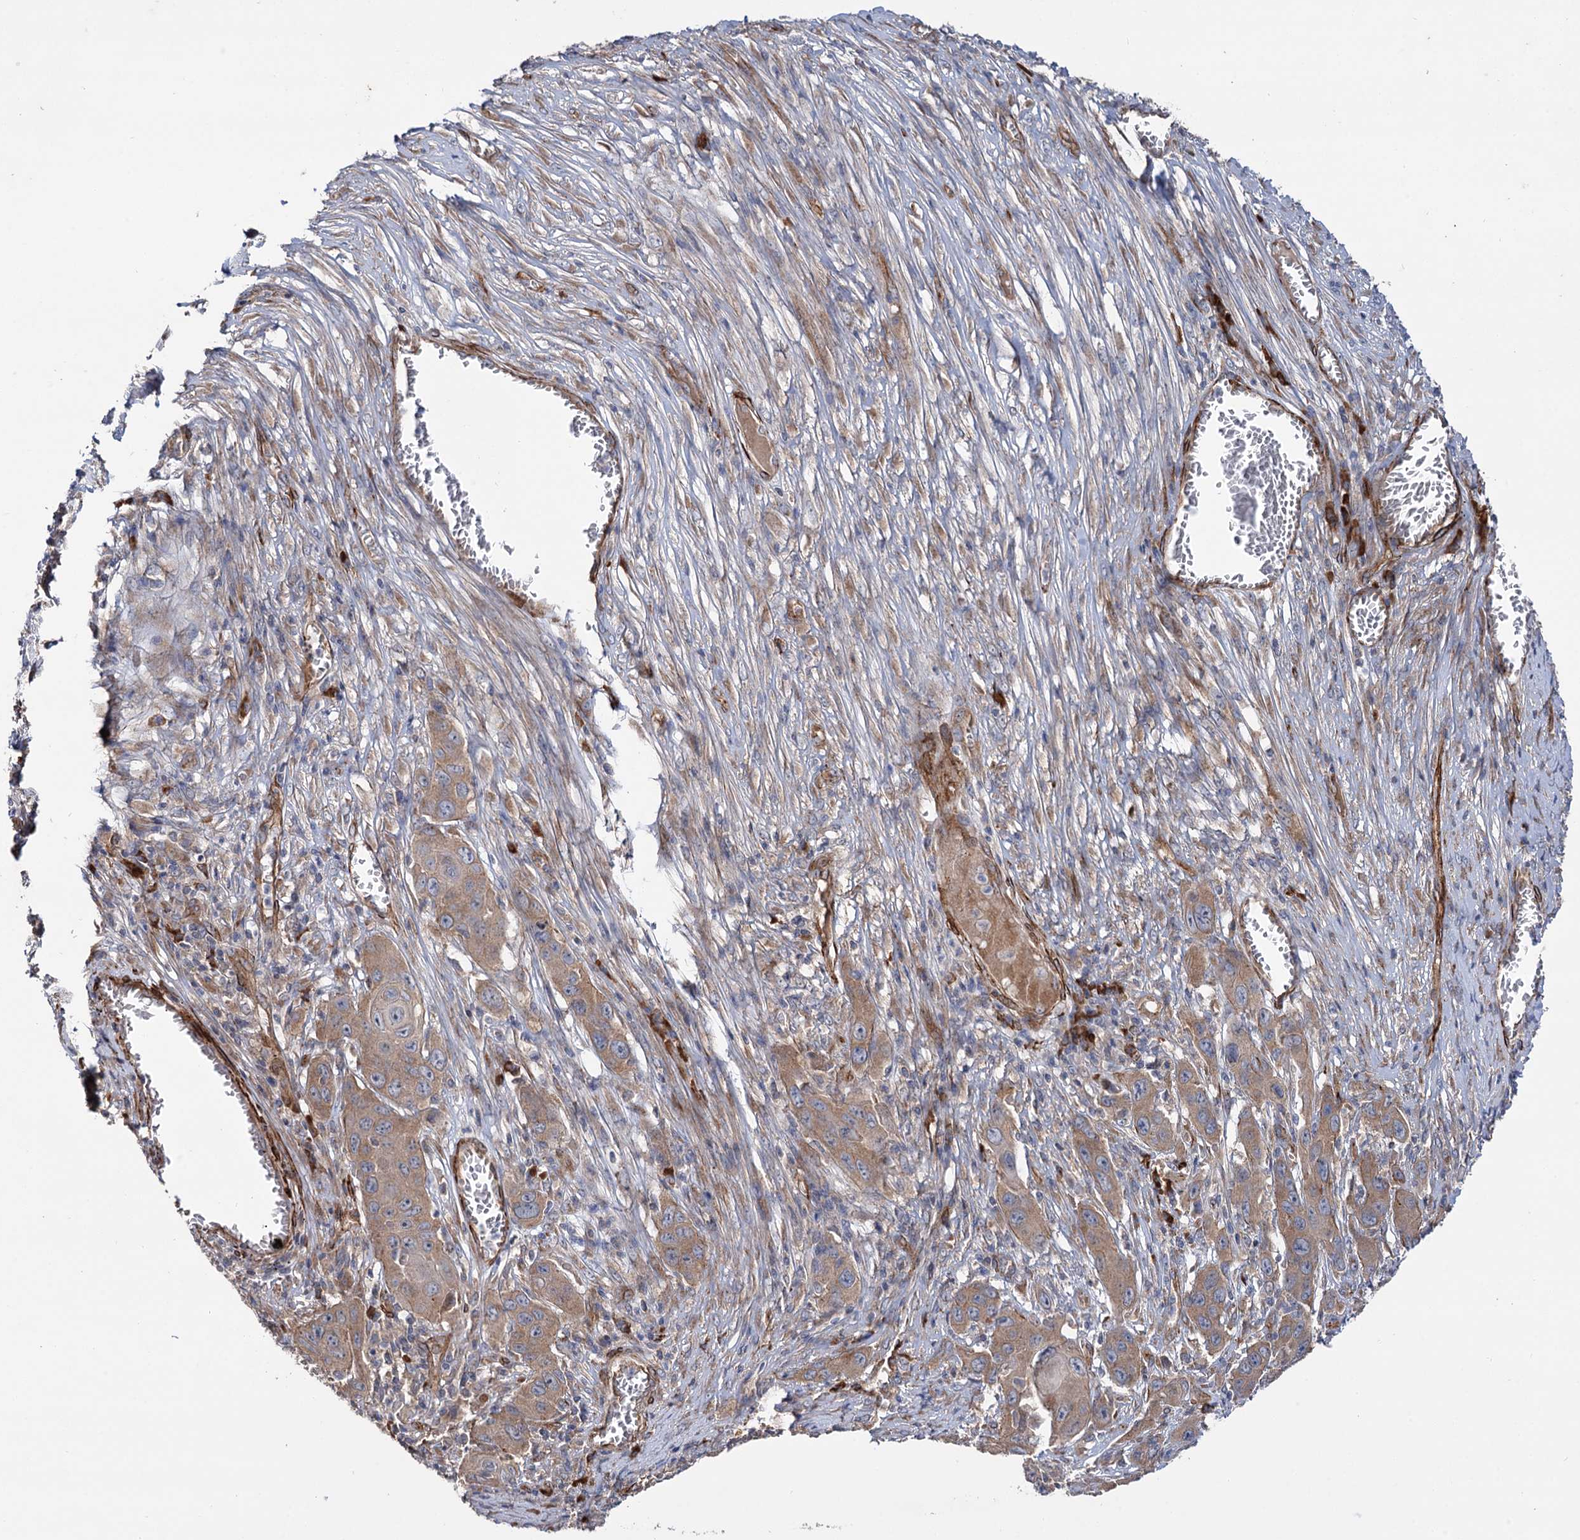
{"staining": {"intensity": "moderate", "quantity": ">75%", "location": "cytoplasmic/membranous"}, "tissue": "skin cancer", "cell_type": "Tumor cells", "image_type": "cancer", "snomed": [{"axis": "morphology", "description": "Squamous cell carcinoma, NOS"}, {"axis": "topography", "description": "Skin"}], "caption": "Human skin cancer stained for a protein (brown) reveals moderate cytoplasmic/membranous positive staining in approximately >75% of tumor cells.", "gene": "SPATS2", "patient": {"sex": "male", "age": 55}}